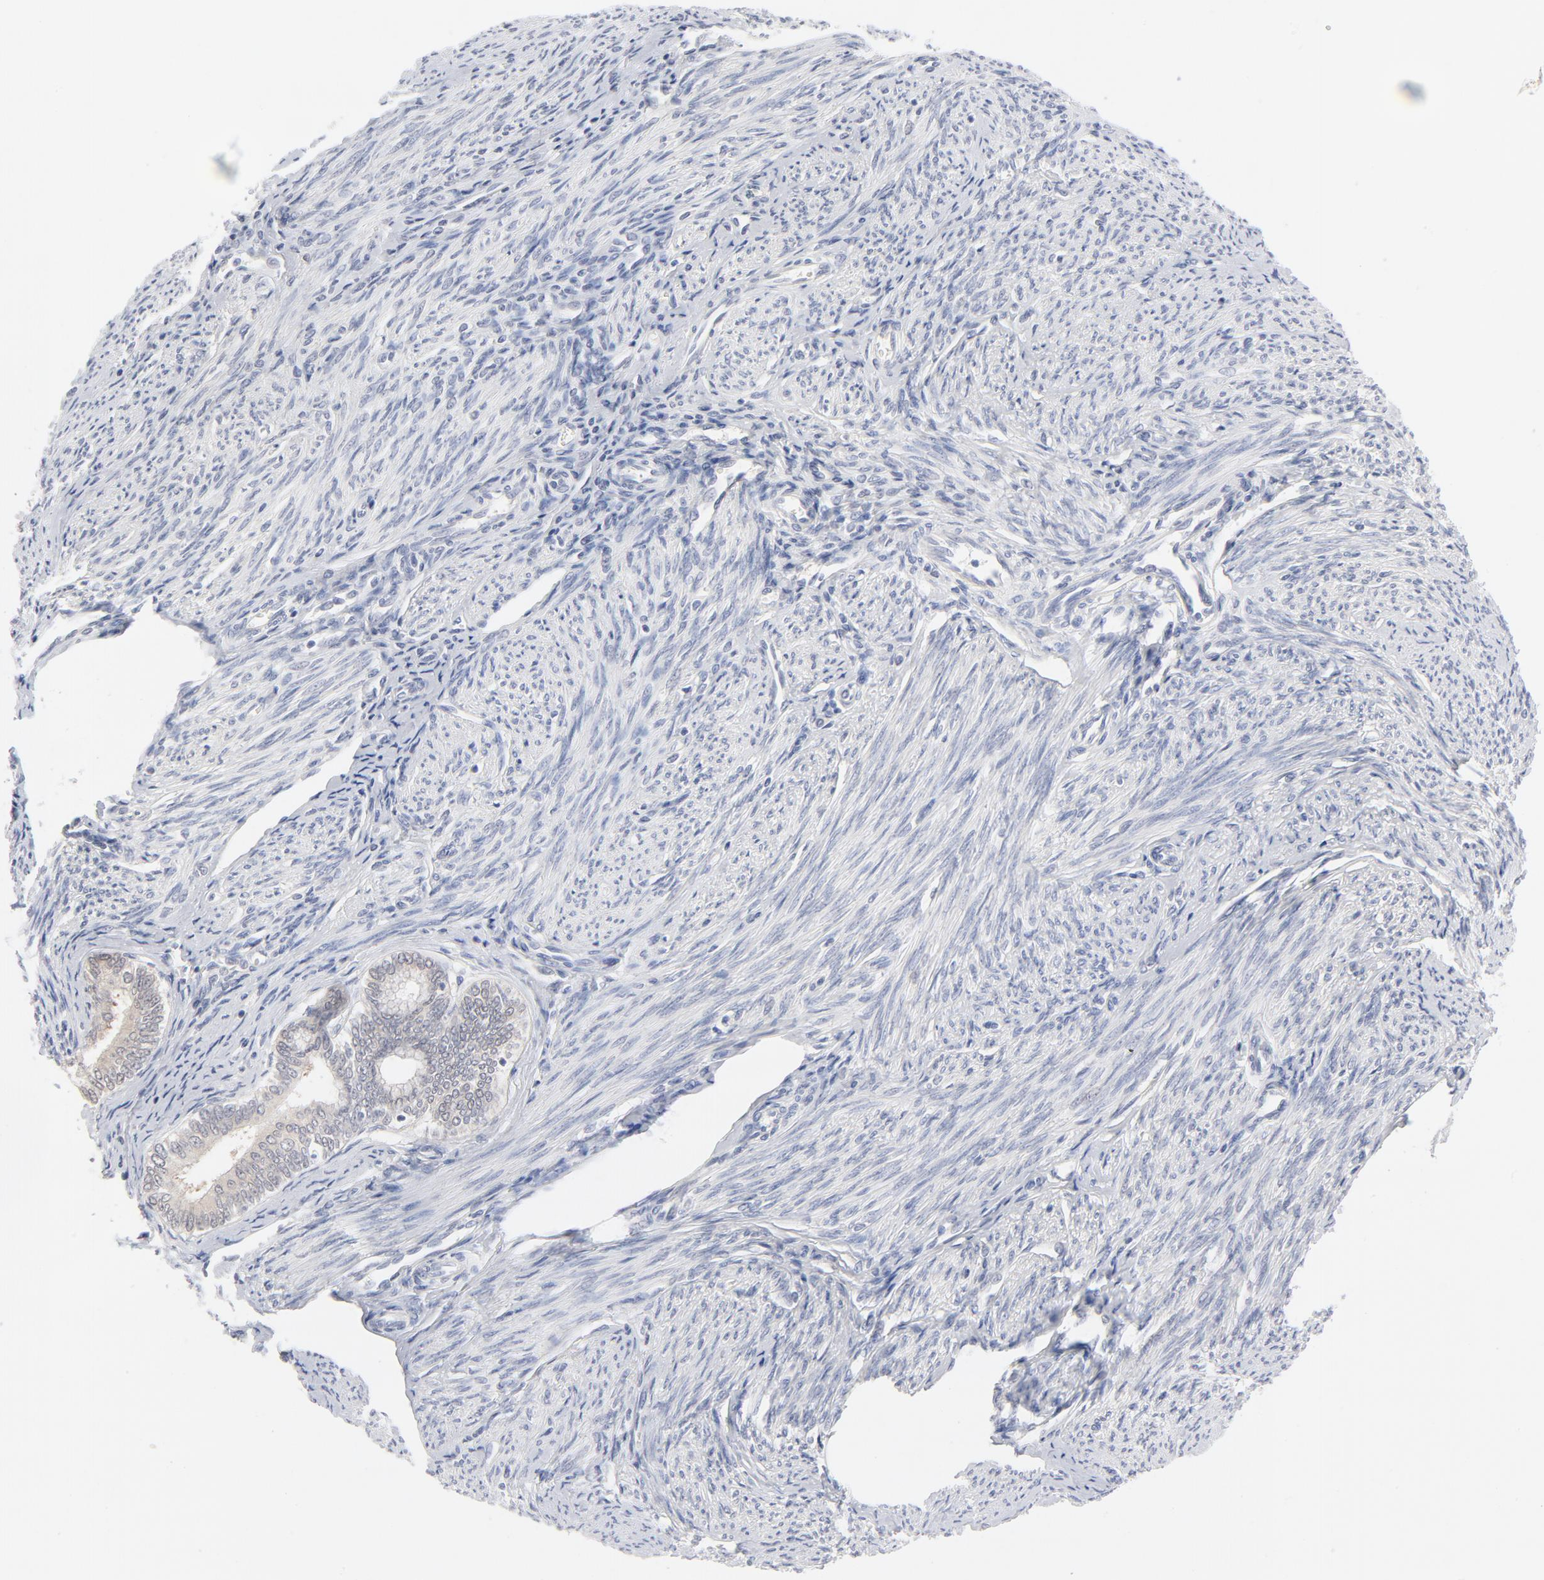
{"staining": {"intensity": "weak", "quantity": "<25%", "location": "cytoplasmic/membranous"}, "tissue": "endometrial cancer", "cell_type": "Tumor cells", "image_type": "cancer", "snomed": [{"axis": "morphology", "description": "Adenocarcinoma, NOS"}, {"axis": "topography", "description": "Endometrium"}], "caption": "DAB immunohistochemical staining of adenocarcinoma (endometrial) exhibits no significant positivity in tumor cells.", "gene": "MIF", "patient": {"sex": "female", "age": 75}}